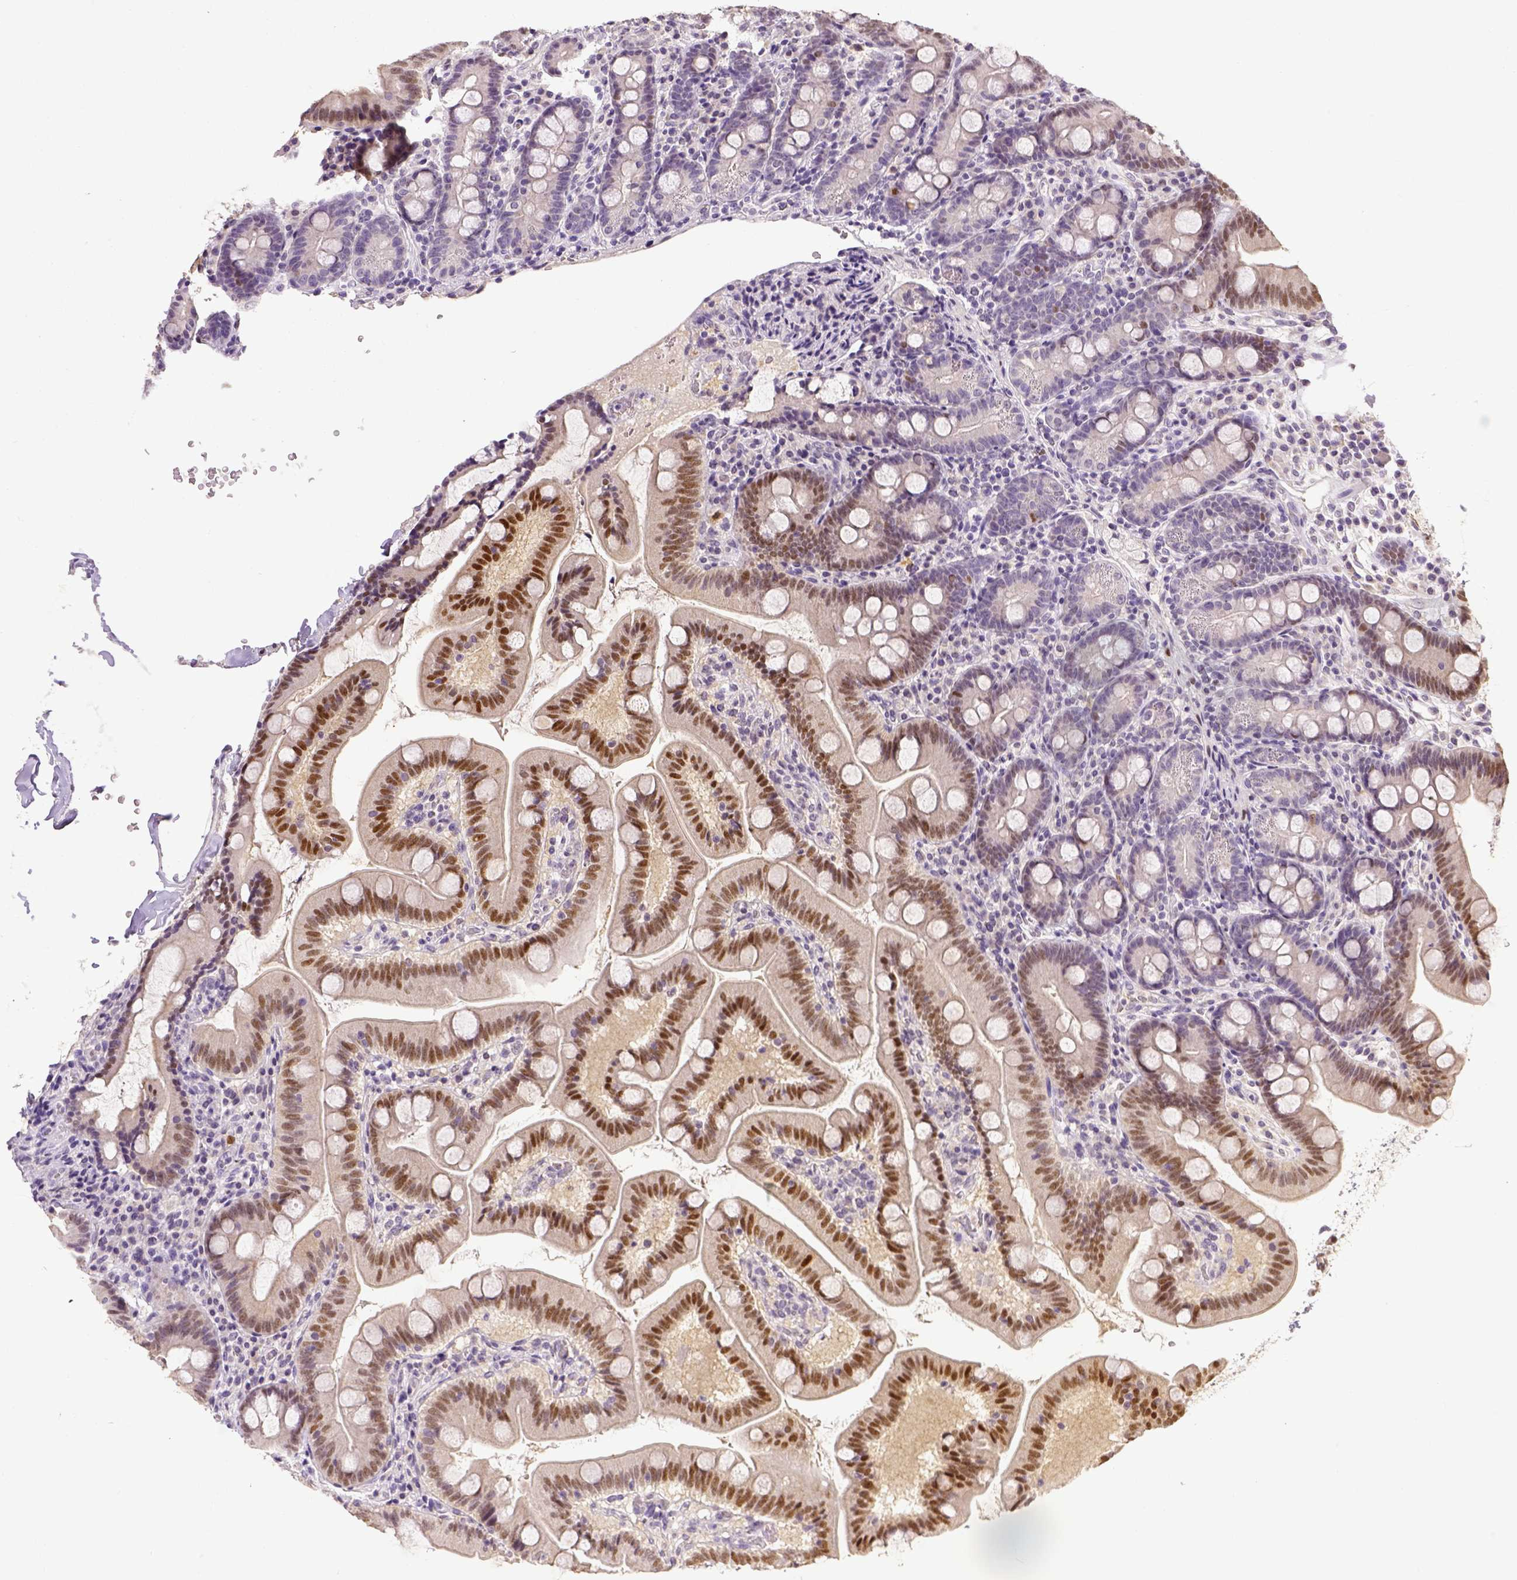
{"staining": {"intensity": "moderate", "quantity": "25%-75%", "location": "nuclear"}, "tissue": "duodenum", "cell_type": "Glandular cells", "image_type": "normal", "snomed": [{"axis": "morphology", "description": "Normal tissue, NOS"}, {"axis": "topography", "description": "Duodenum"}], "caption": "A high-resolution histopathology image shows IHC staining of normal duodenum, which exhibits moderate nuclear expression in about 25%-75% of glandular cells.", "gene": "CDKN1A", "patient": {"sex": "male", "age": 59}}